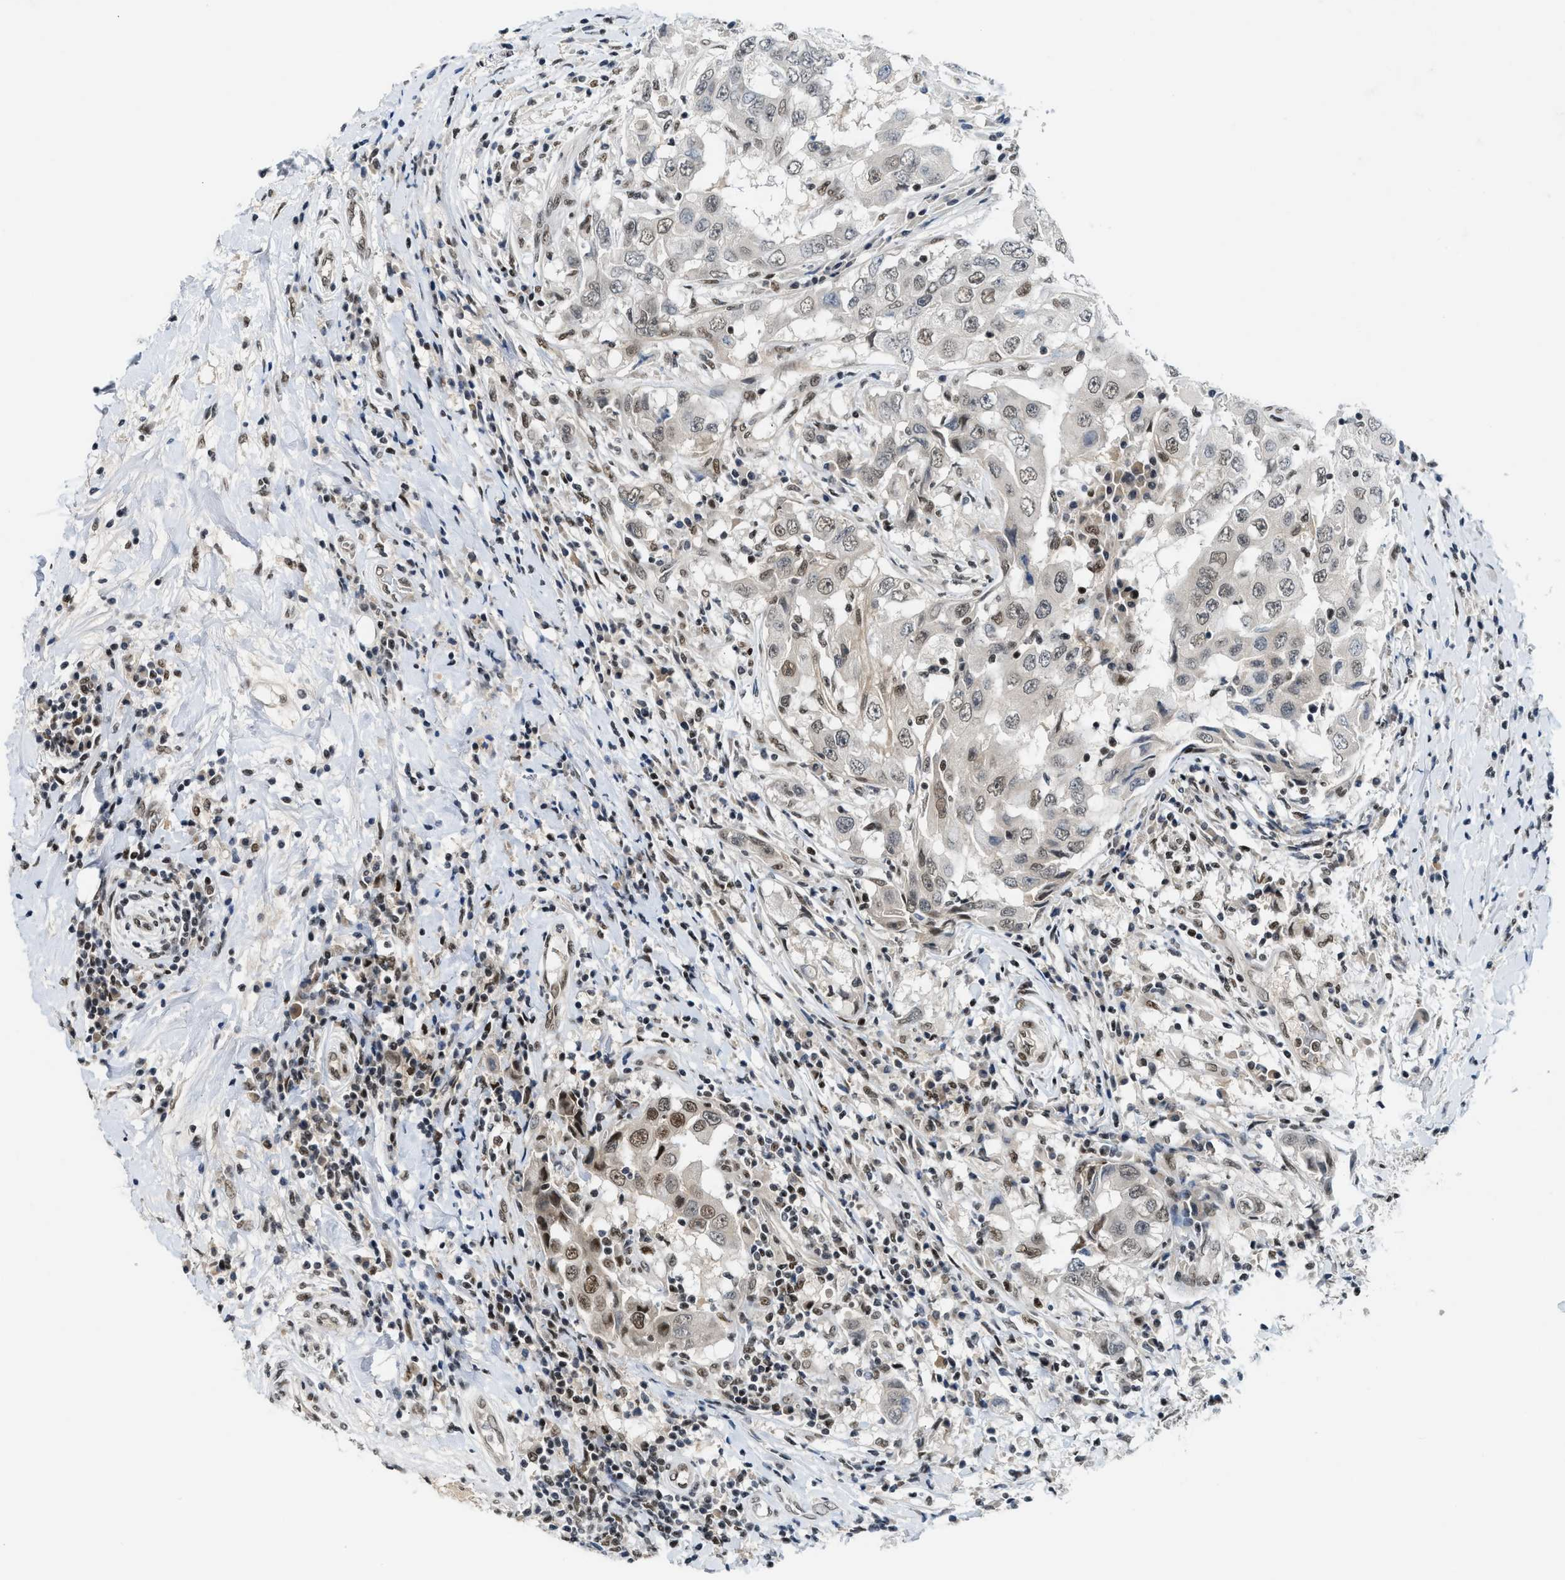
{"staining": {"intensity": "moderate", "quantity": "25%-75%", "location": "nuclear"}, "tissue": "breast cancer", "cell_type": "Tumor cells", "image_type": "cancer", "snomed": [{"axis": "morphology", "description": "Duct carcinoma"}, {"axis": "topography", "description": "Breast"}], "caption": "Human breast cancer stained with a brown dye exhibits moderate nuclear positive staining in about 25%-75% of tumor cells.", "gene": "NCOA1", "patient": {"sex": "female", "age": 27}}